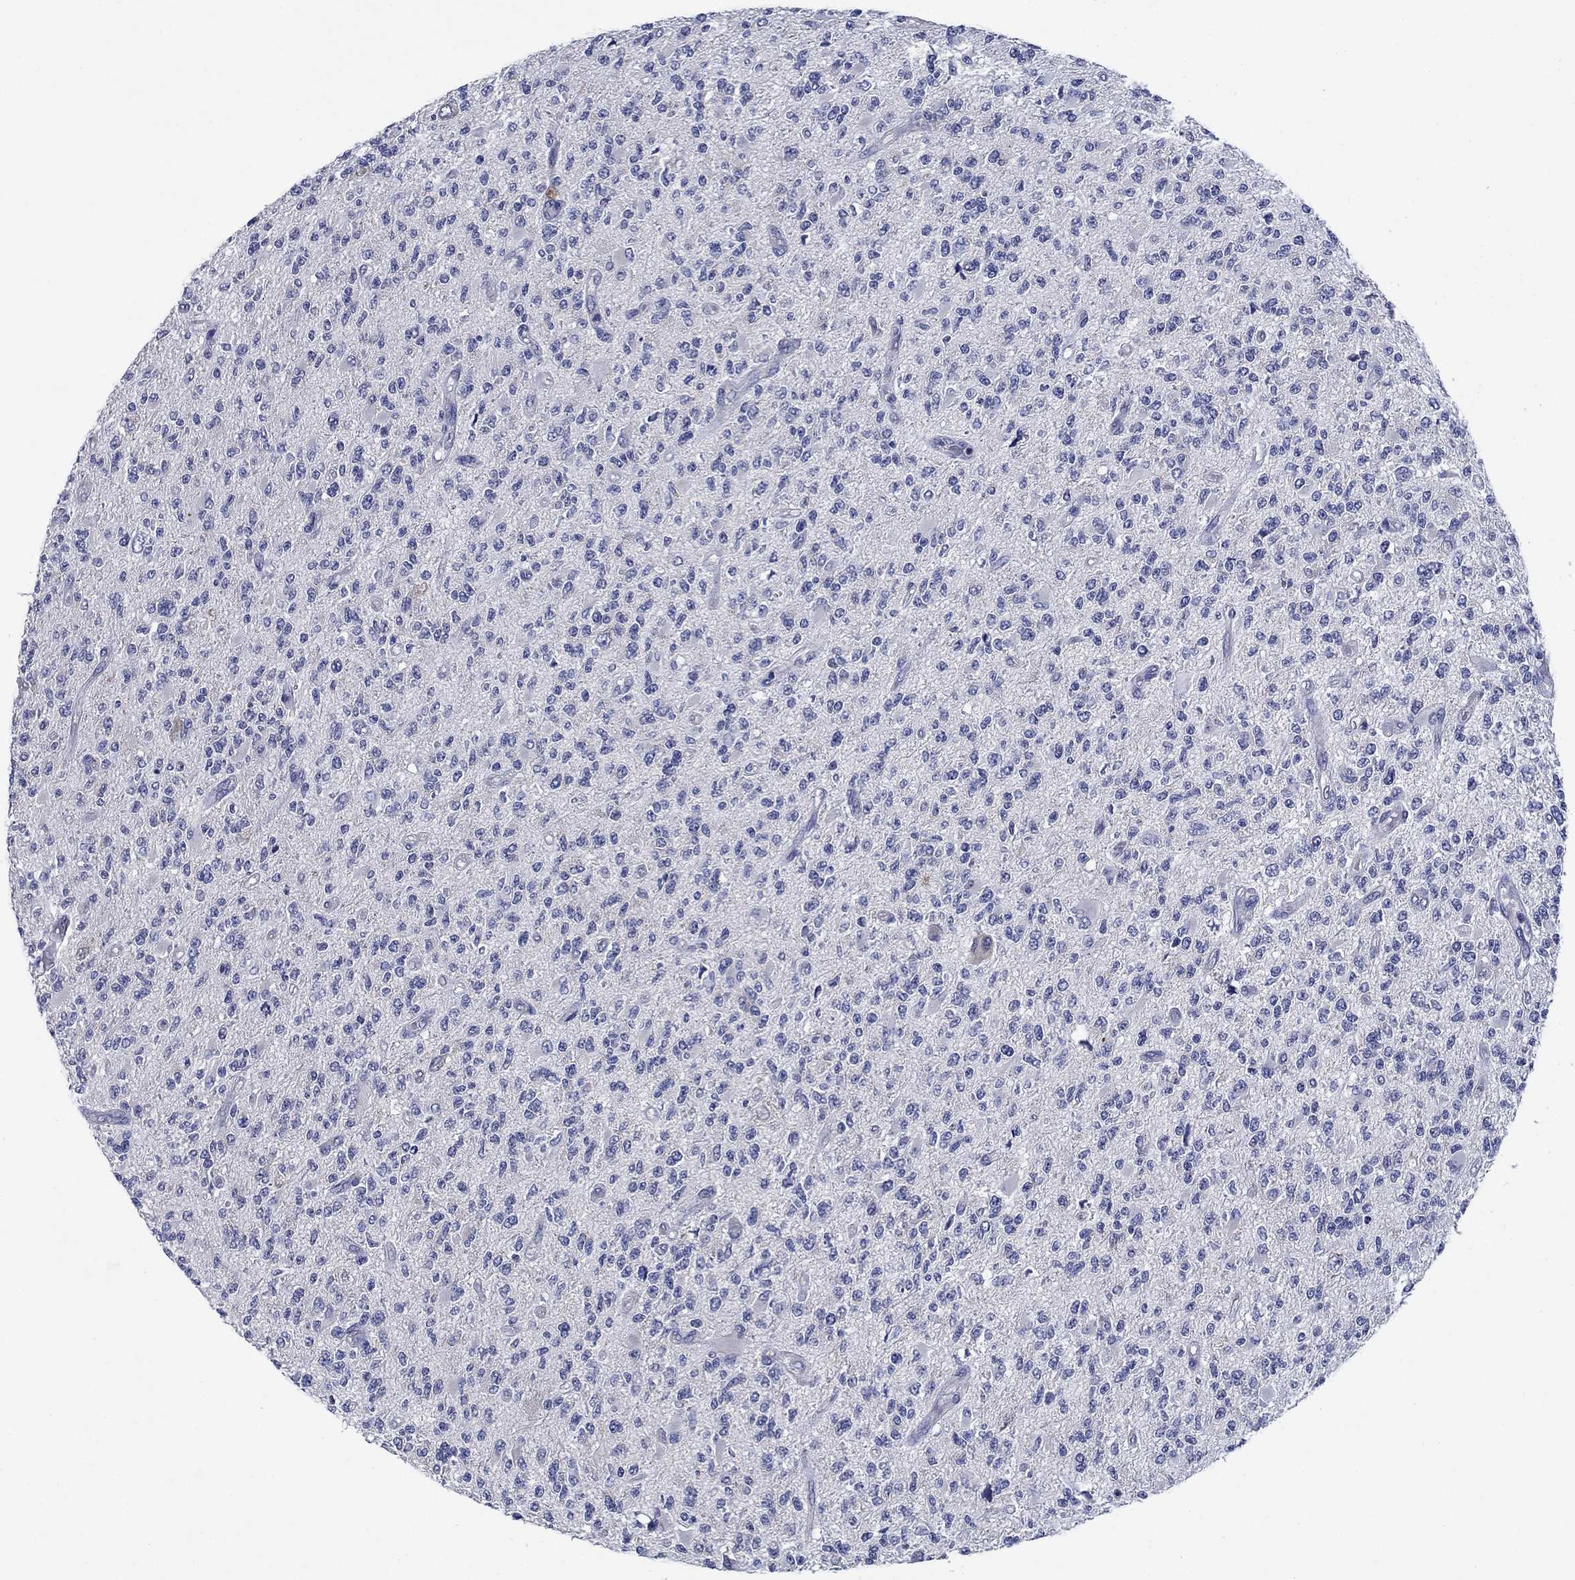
{"staining": {"intensity": "negative", "quantity": "none", "location": "none"}, "tissue": "glioma", "cell_type": "Tumor cells", "image_type": "cancer", "snomed": [{"axis": "morphology", "description": "Glioma, malignant, High grade"}, {"axis": "topography", "description": "Brain"}], "caption": "DAB (3,3'-diaminobenzidine) immunohistochemical staining of human high-grade glioma (malignant) shows no significant staining in tumor cells.", "gene": "SULT2B1", "patient": {"sex": "female", "age": 63}}